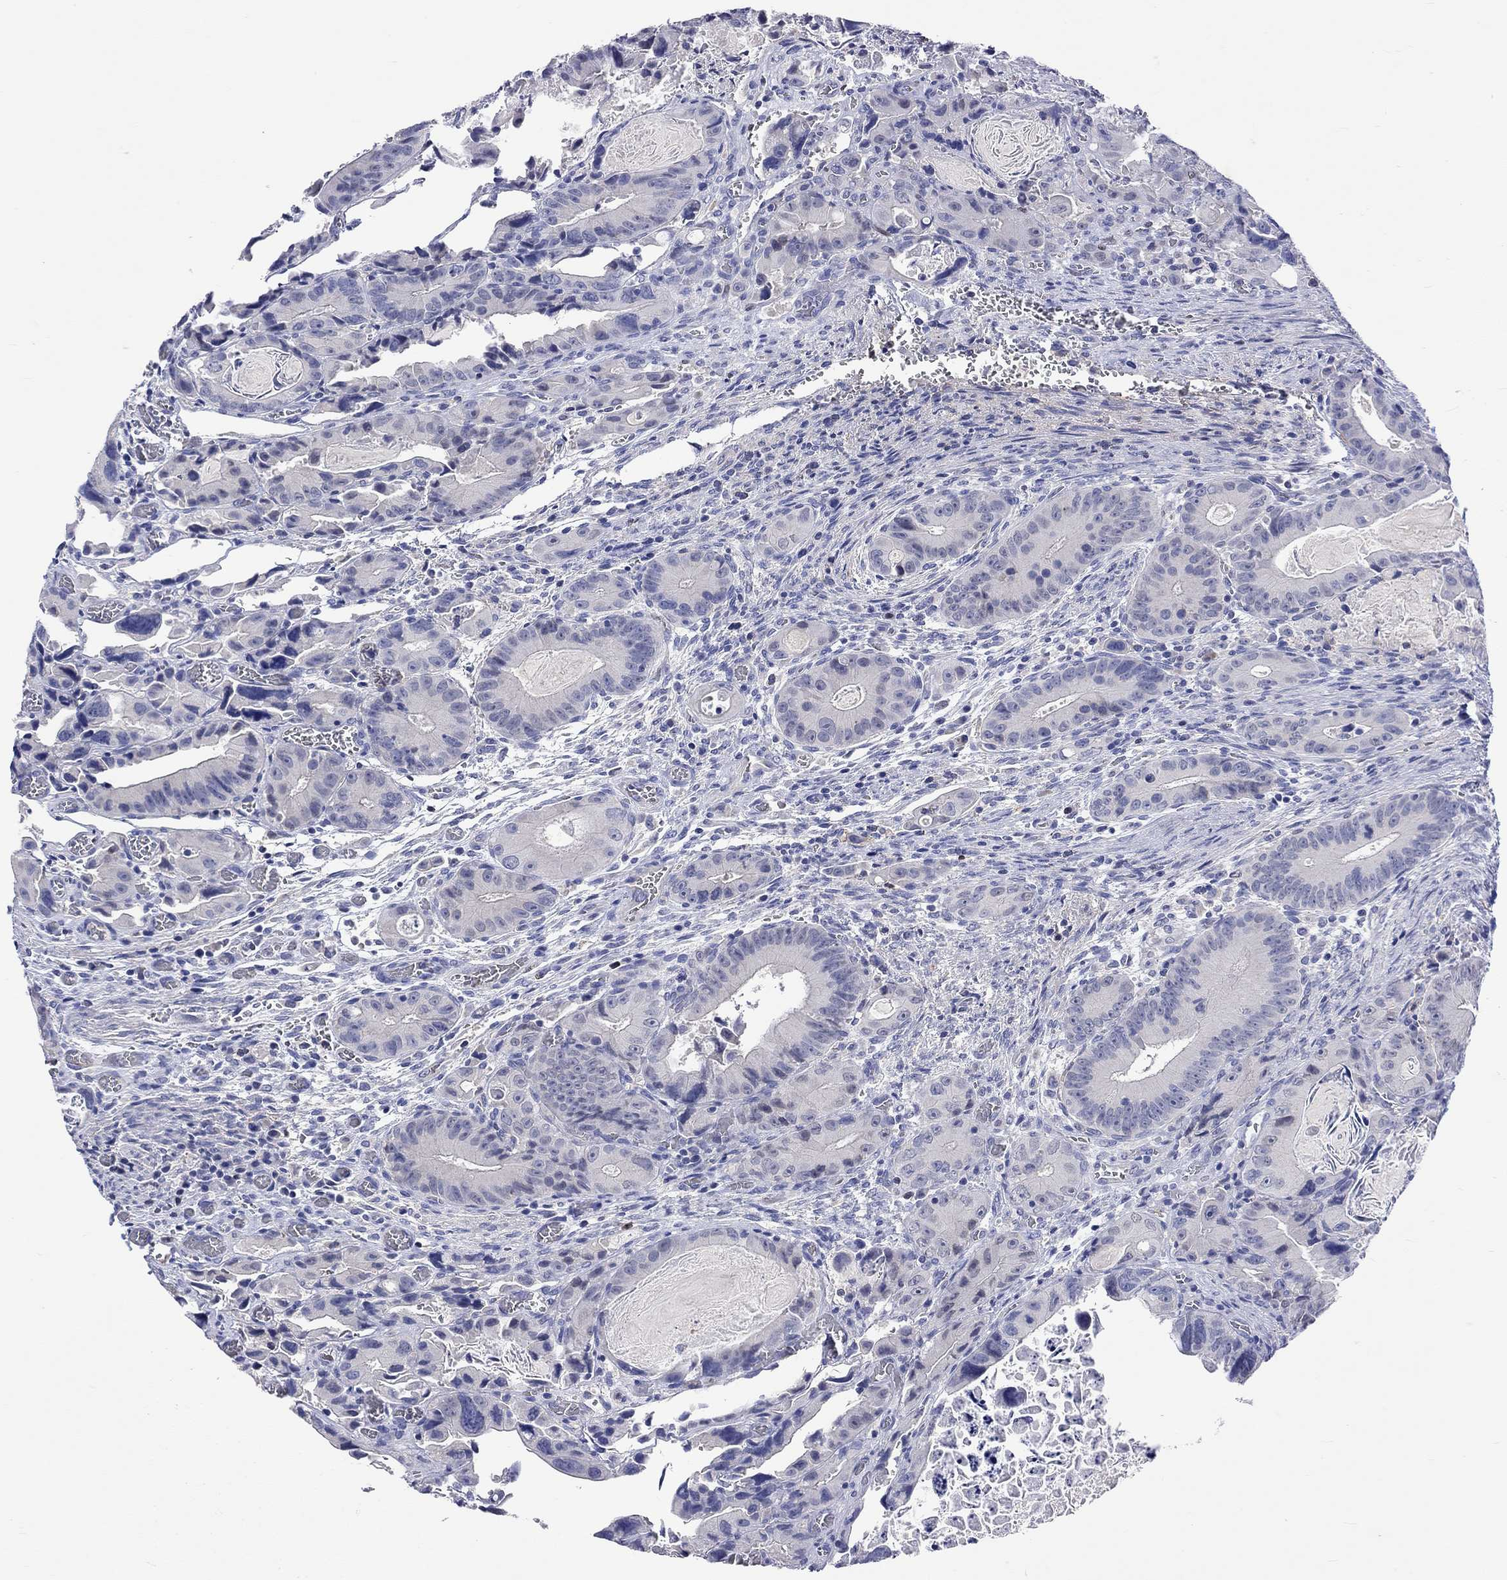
{"staining": {"intensity": "negative", "quantity": "none", "location": "none"}, "tissue": "colorectal cancer", "cell_type": "Tumor cells", "image_type": "cancer", "snomed": [{"axis": "morphology", "description": "Adenocarcinoma, NOS"}, {"axis": "topography", "description": "Rectum"}], "caption": "This histopathology image is of colorectal adenocarcinoma stained with immunohistochemistry (IHC) to label a protein in brown with the nuclei are counter-stained blue. There is no expression in tumor cells.", "gene": "LRFN4", "patient": {"sex": "male", "age": 64}}